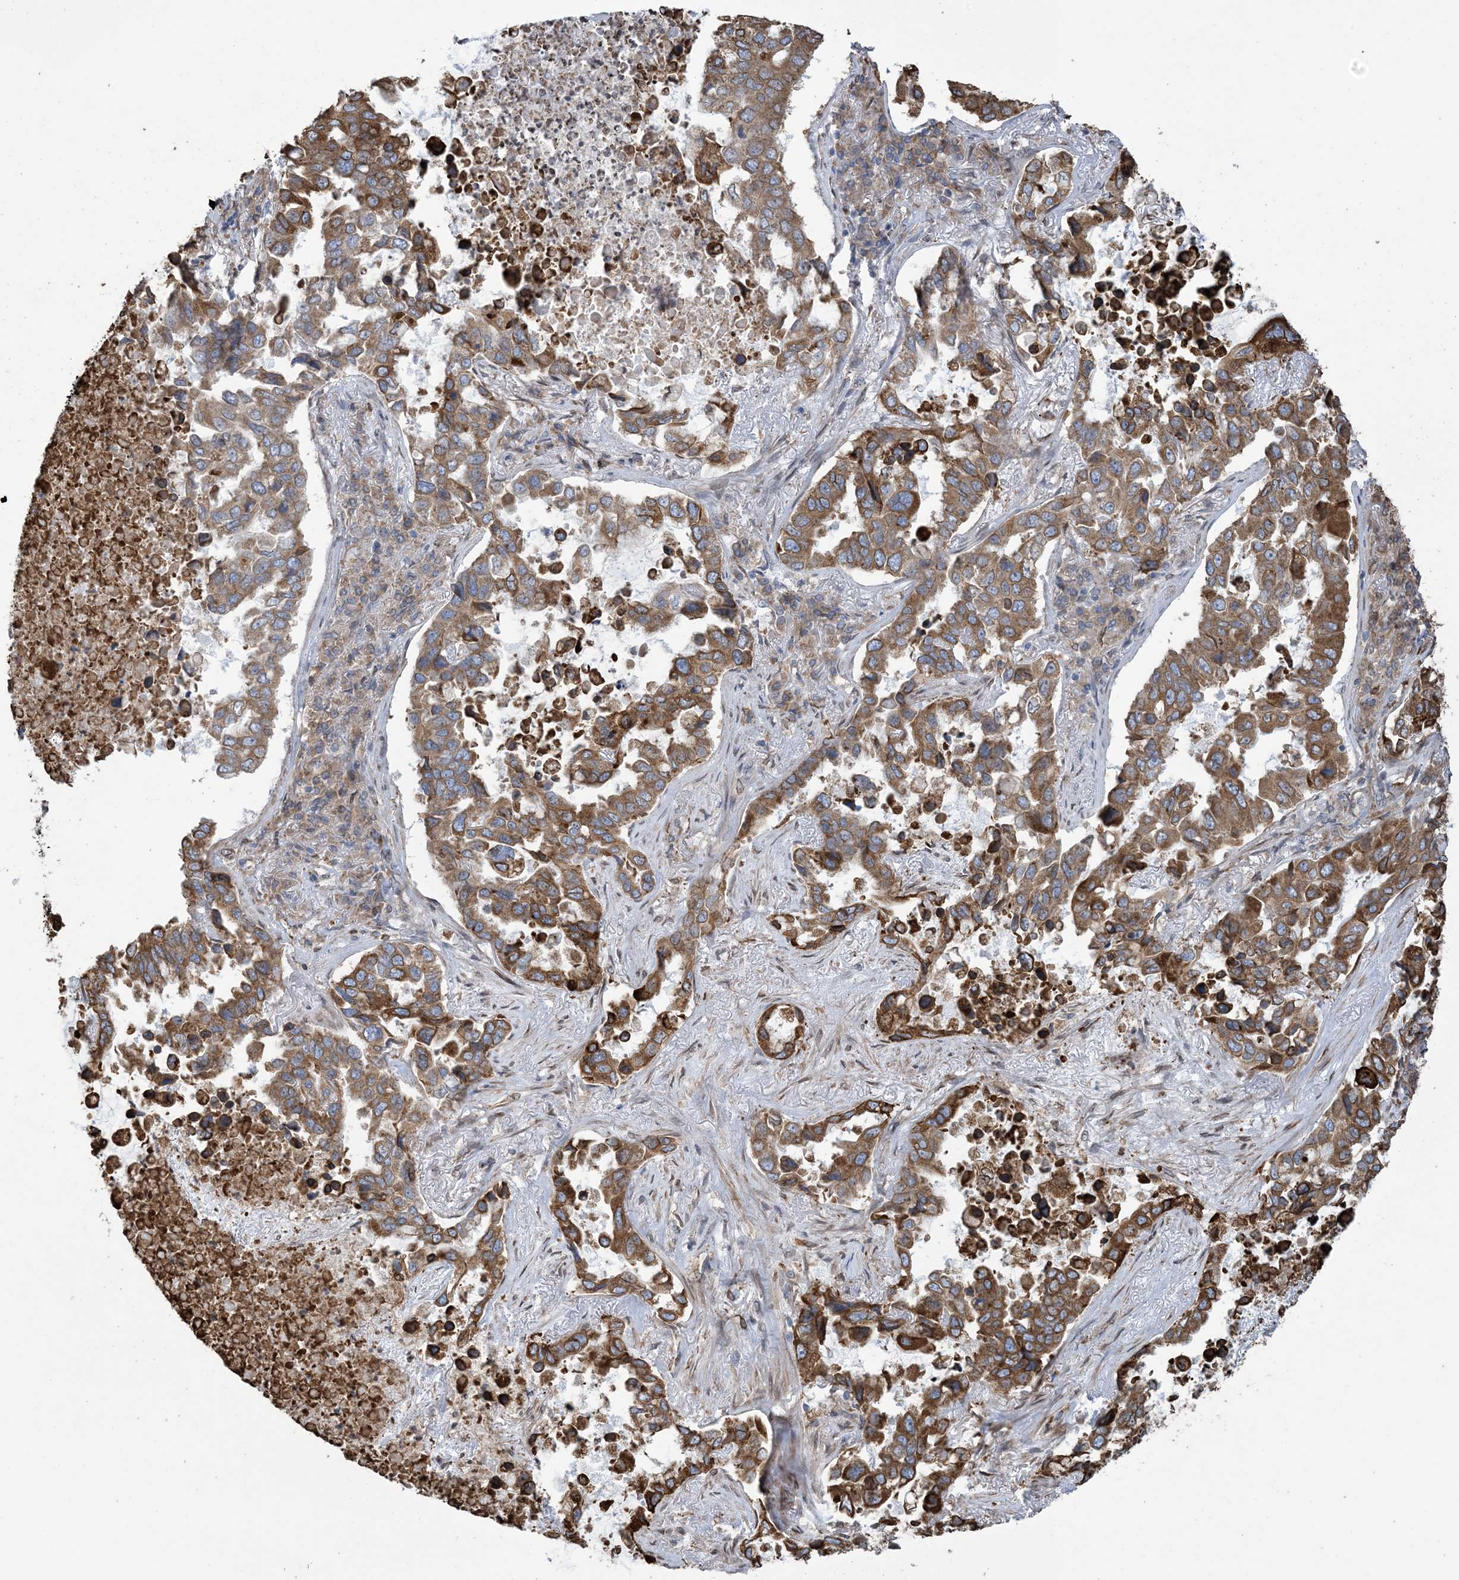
{"staining": {"intensity": "strong", "quantity": "25%-75%", "location": "cytoplasmic/membranous"}, "tissue": "lung cancer", "cell_type": "Tumor cells", "image_type": "cancer", "snomed": [{"axis": "morphology", "description": "Squamous cell carcinoma, NOS"}, {"axis": "topography", "description": "Lung"}], "caption": "This image reveals IHC staining of lung cancer (squamous cell carcinoma), with high strong cytoplasmic/membranous positivity in about 25%-75% of tumor cells.", "gene": "SHANK1", "patient": {"sex": "male", "age": 66}}